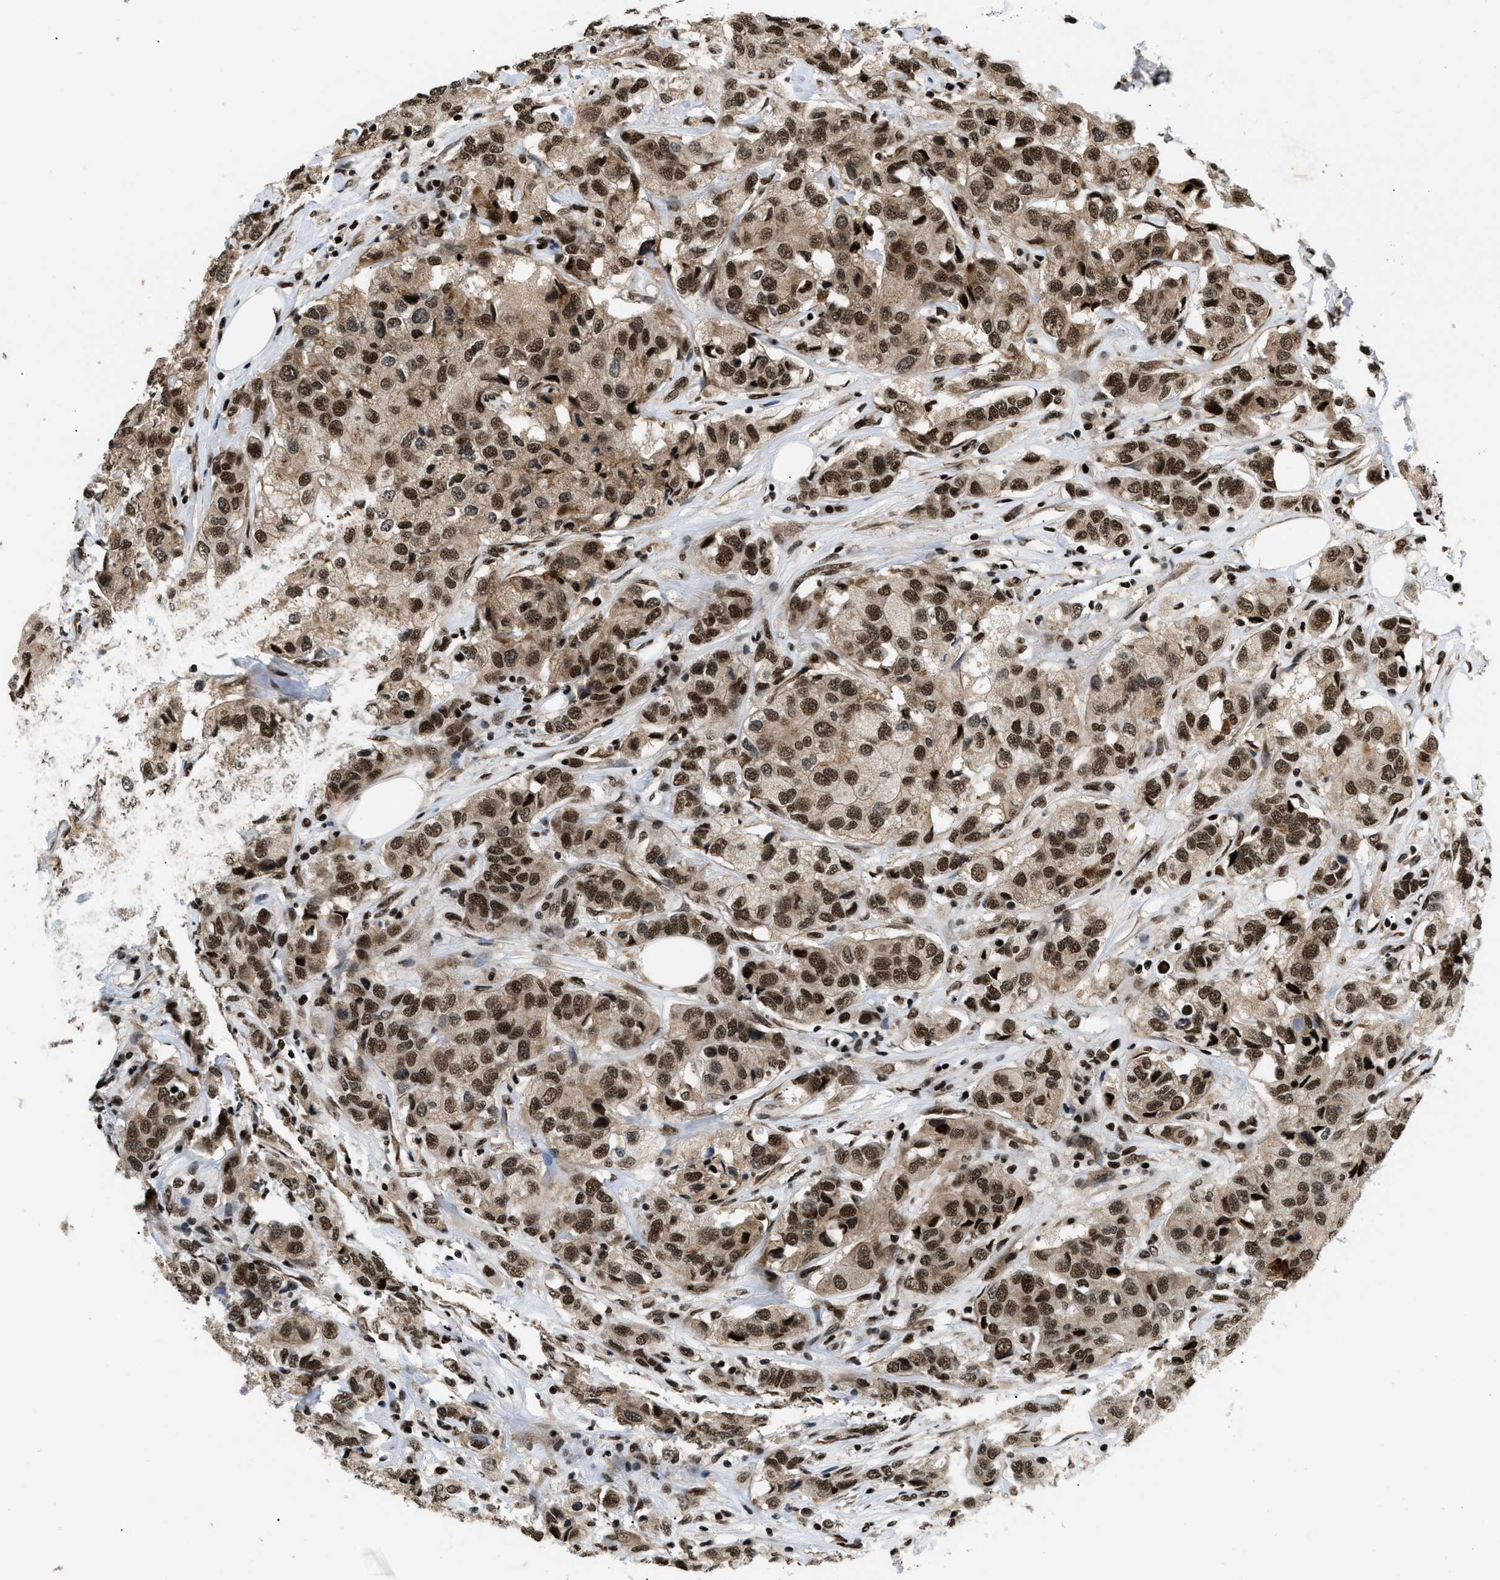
{"staining": {"intensity": "strong", "quantity": ">75%", "location": "cytoplasmic/membranous,nuclear"}, "tissue": "breast cancer", "cell_type": "Tumor cells", "image_type": "cancer", "snomed": [{"axis": "morphology", "description": "Duct carcinoma"}, {"axis": "topography", "description": "Breast"}], "caption": "This image exhibits IHC staining of breast infiltrating ductal carcinoma, with high strong cytoplasmic/membranous and nuclear positivity in approximately >75% of tumor cells.", "gene": "RBM5", "patient": {"sex": "female", "age": 80}}